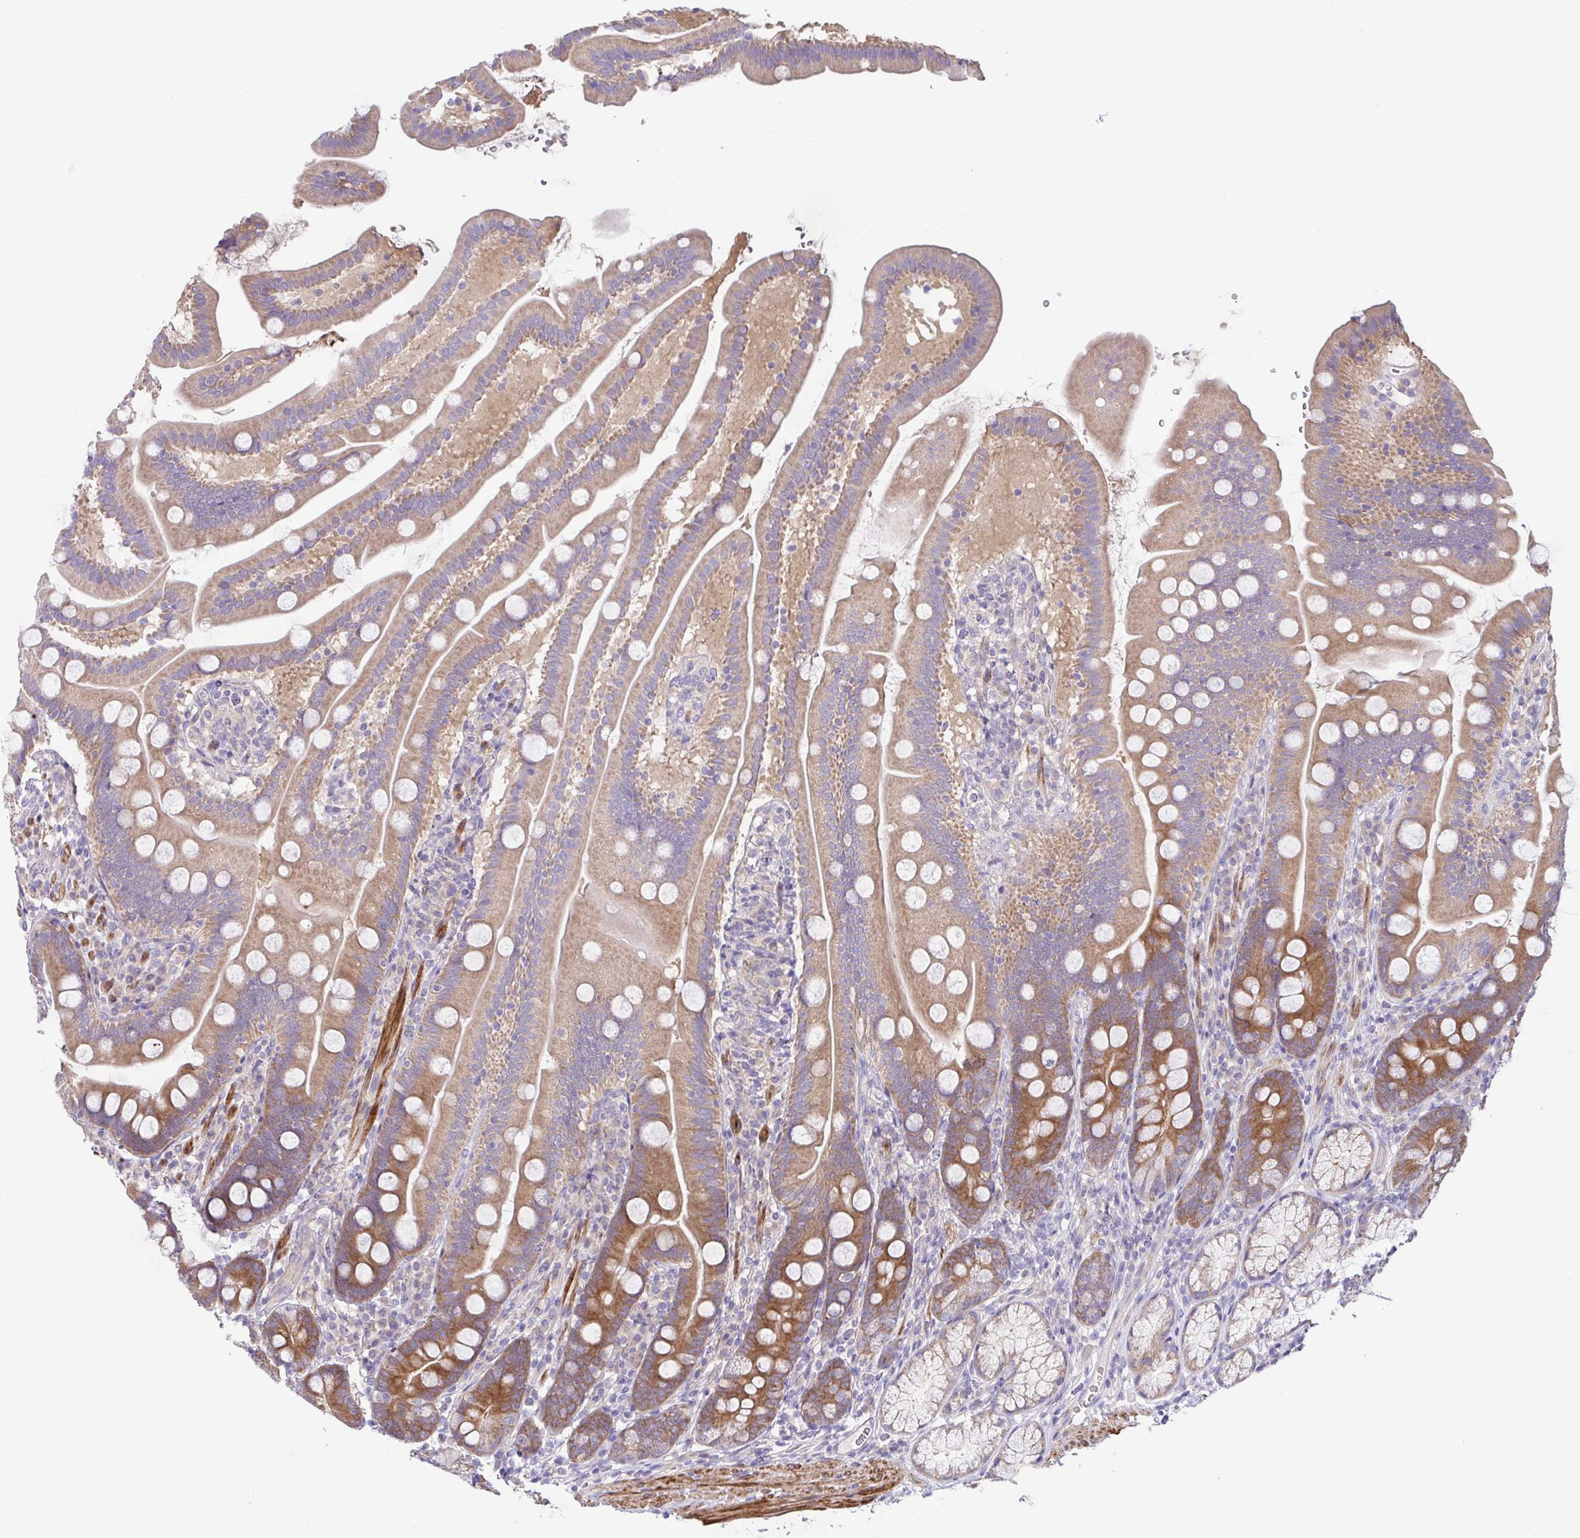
{"staining": {"intensity": "moderate", "quantity": ">75%", "location": "cytoplasmic/membranous"}, "tissue": "duodenum", "cell_type": "Glandular cells", "image_type": "normal", "snomed": [{"axis": "morphology", "description": "Normal tissue, NOS"}, {"axis": "topography", "description": "Duodenum"}], "caption": "The image demonstrates immunohistochemical staining of unremarkable duodenum. There is moderate cytoplasmic/membranous expression is seen in about >75% of glandular cells. The protein of interest is stained brown, and the nuclei are stained in blue (DAB (3,3'-diaminobenzidine) IHC with brightfield microscopy, high magnification).", "gene": "CFAP97D1", "patient": {"sex": "female", "age": 67}}